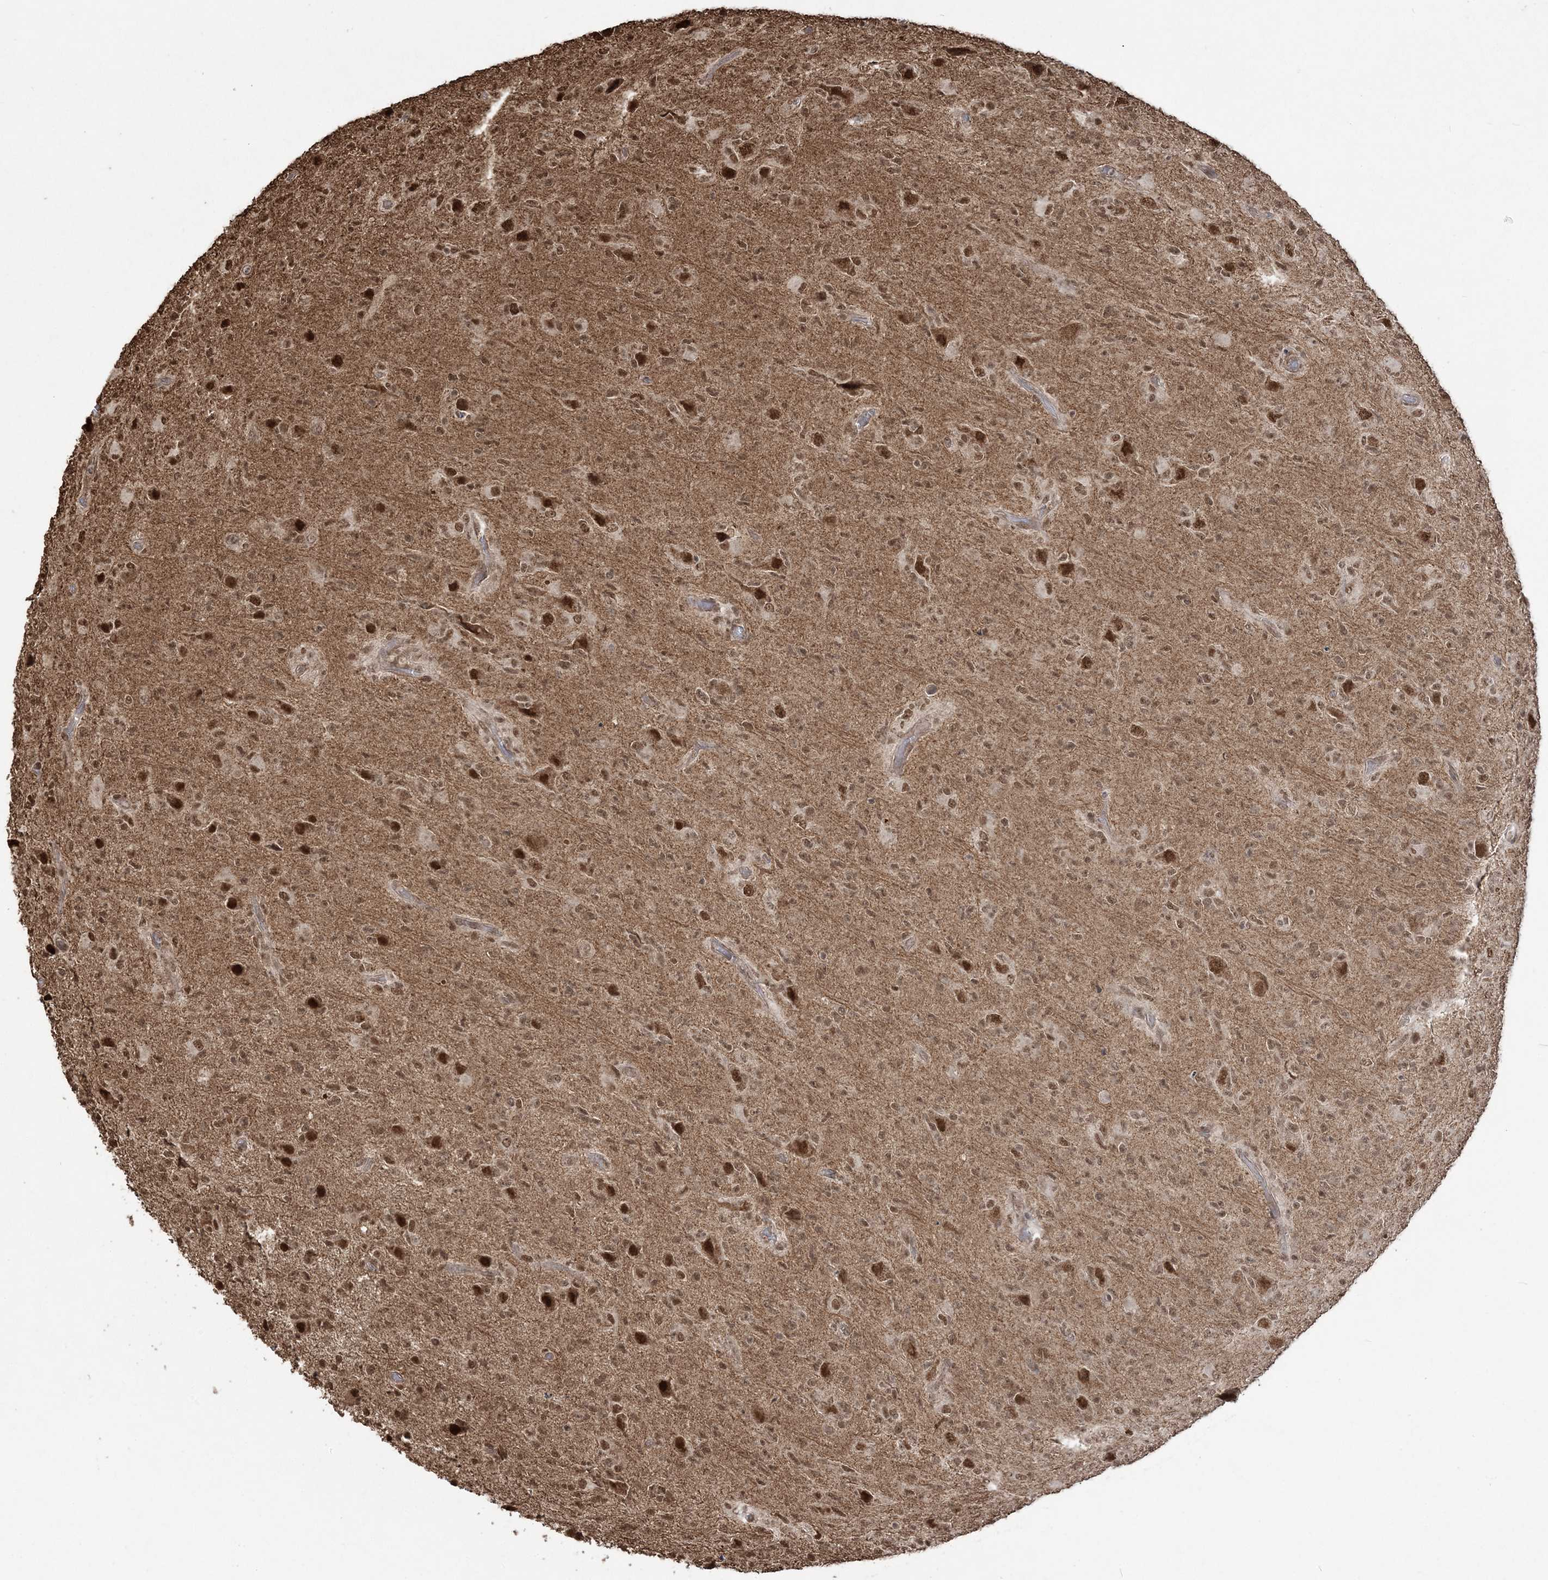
{"staining": {"intensity": "moderate", "quantity": ">75%", "location": "nuclear"}, "tissue": "glioma", "cell_type": "Tumor cells", "image_type": "cancer", "snomed": [{"axis": "morphology", "description": "Glioma, malignant, High grade"}, {"axis": "topography", "description": "Brain"}], "caption": "Human high-grade glioma (malignant) stained for a protein (brown) demonstrates moderate nuclear positive staining in approximately >75% of tumor cells.", "gene": "ZNF839", "patient": {"sex": "female", "age": 57}}